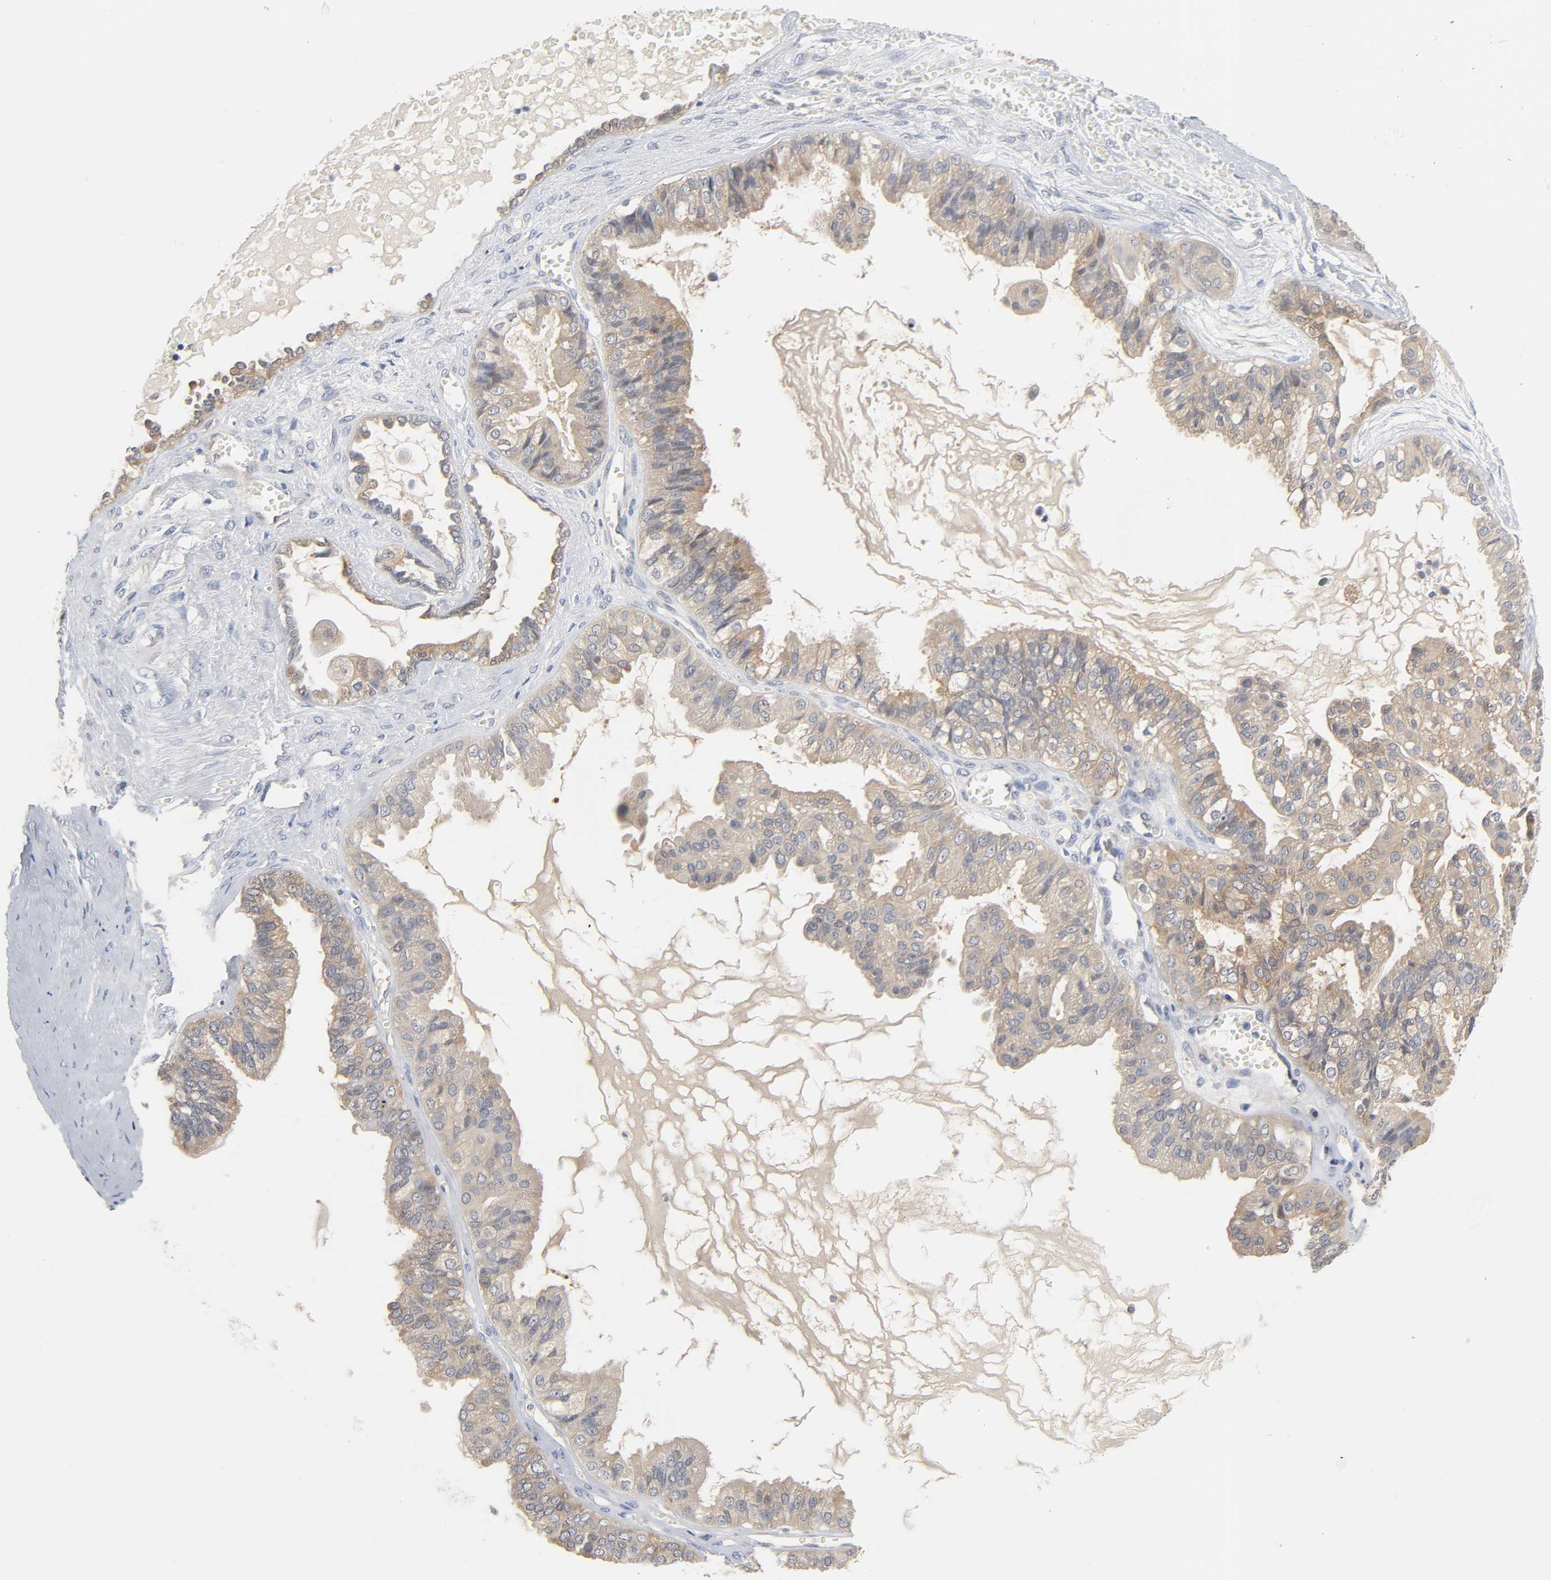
{"staining": {"intensity": "moderate", "quantity": ">75%", "location": "cytoplasmic/membranous"}, "tissue": "ovarian cancer", "cell_type": "Tumor cells", "image_type": "cancer", "snomed": [{"axis": "morphology", "description": "Carcinoma, NOS"}, {"axis": "morphology", "description": "Carcinoma, endometroid"}, {"axis": "topography", "description": "Ovary"}], "caption": "Protein positivity by IHC displays moderate cytoplasmic/membranous staining in about >75% of tumor cells in carcinoma (ovarian).", "gene": "FYN", "patient": {"sex": "female", "age": 50}}